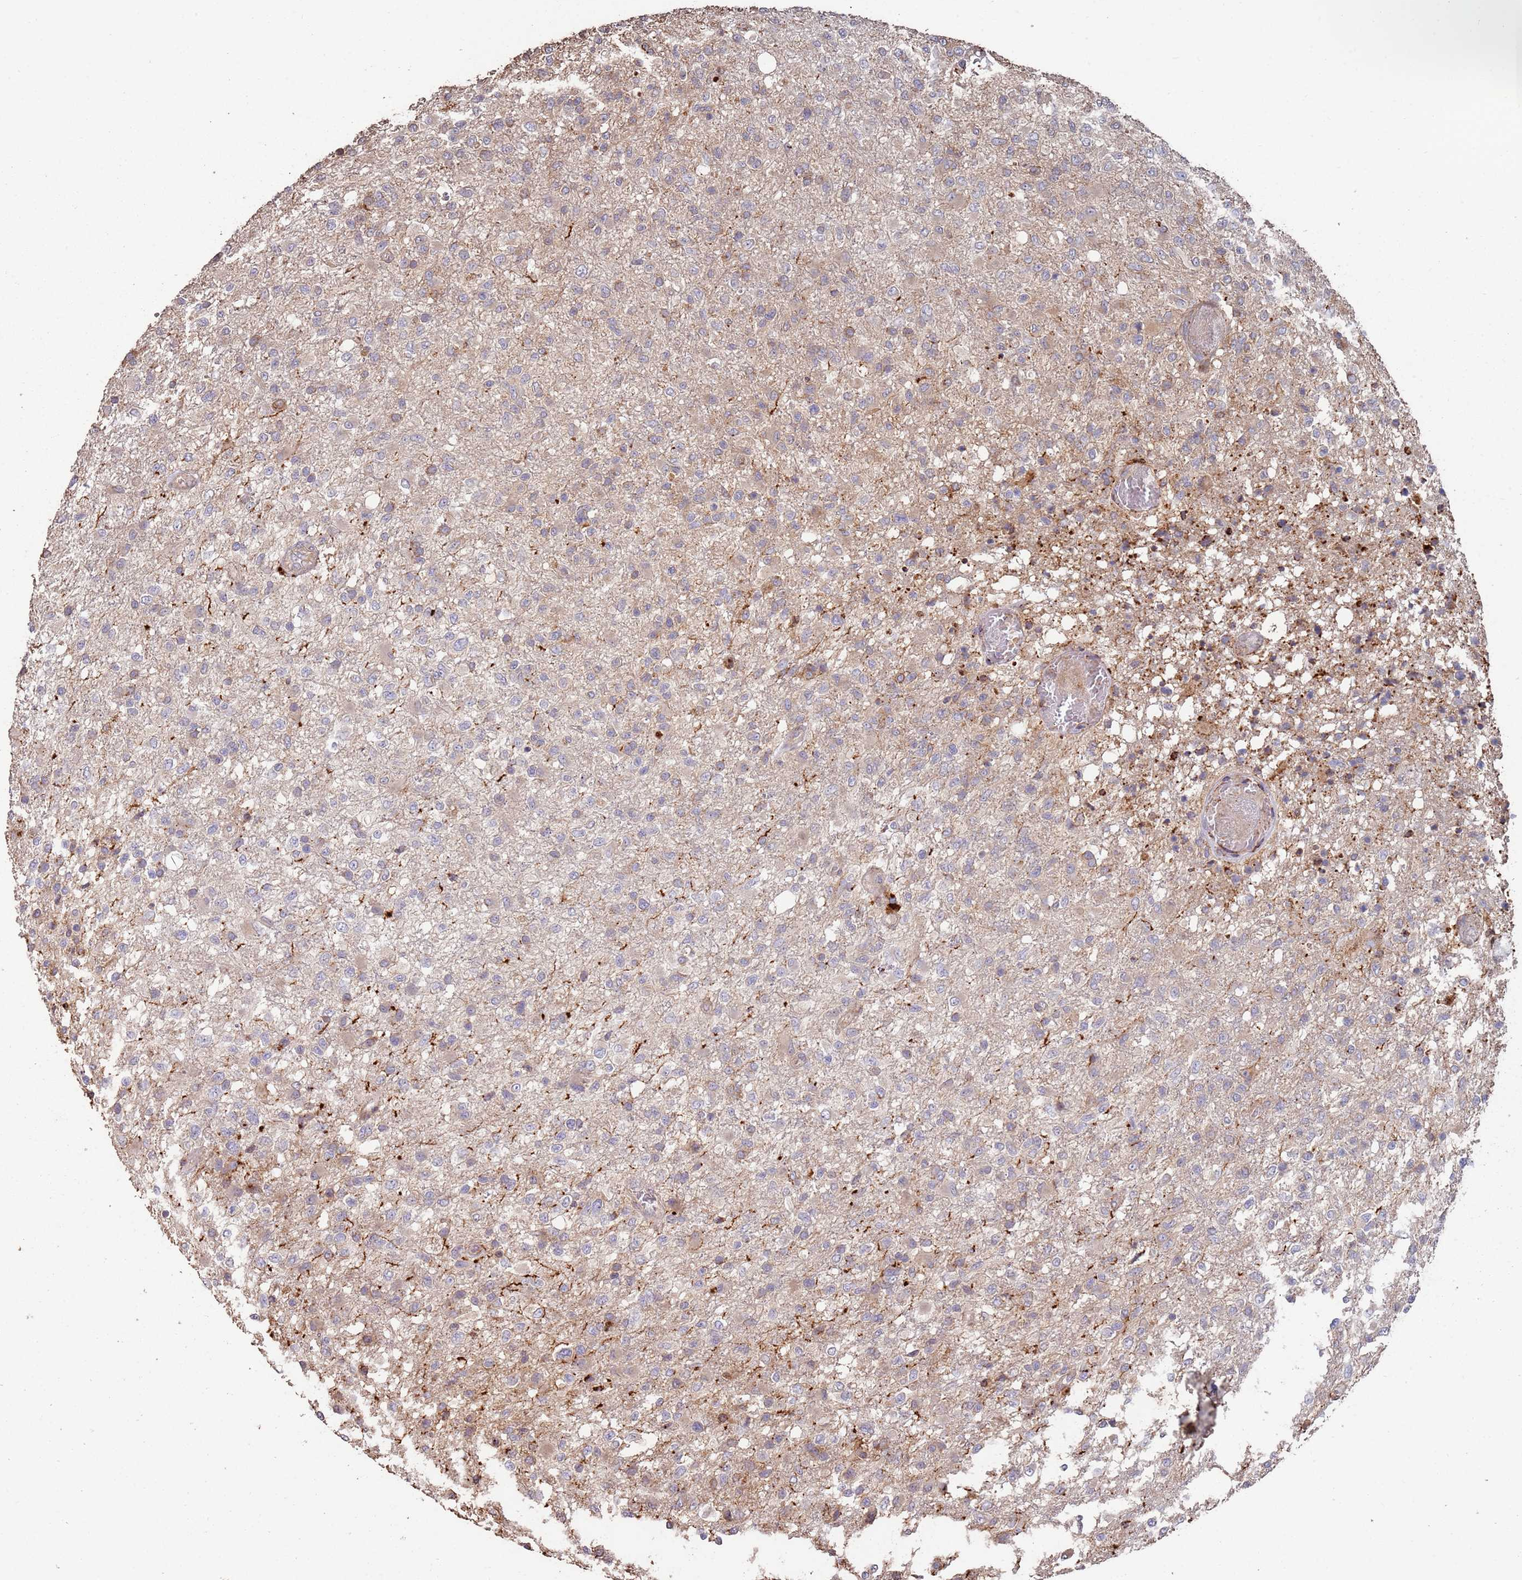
{"staining": {"intensity": "strong", "quantity": "25%-75%", "location": "cytoplasmic/membranous"}, "tissue": "glioma", "cell_type": "Tumor cells", "image_type": "cancer", "snomed": [{"axis": "morphology", "description": "Glioma, malignant, High grade"}, {"axis": "topography", "description": "Brain"}], "caption": "Malignant glioma (high-grade) stained with a brown dye displays strong cytoplasmic/membranous positive staining in approximately 25%-75% of tumor cells.", "gene": "LACC1", "patient": {"sex": "female", "age": 74}}